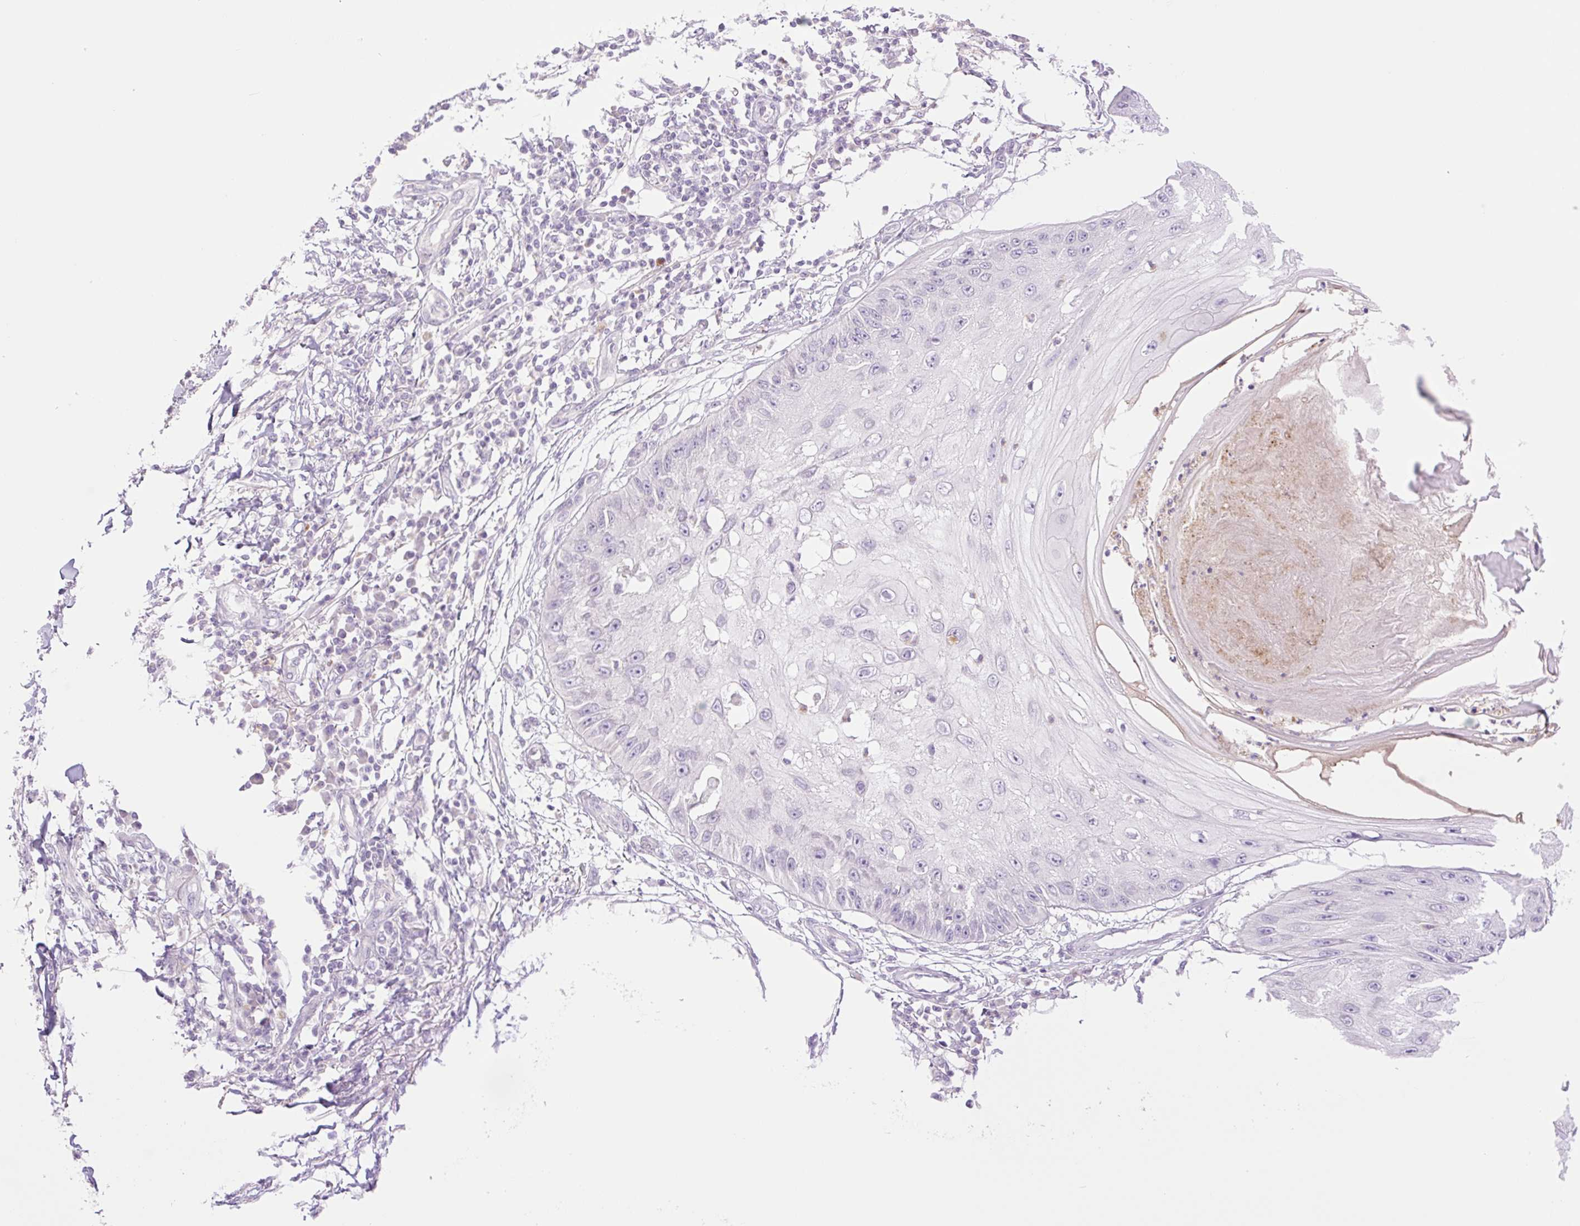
{"staining": {"intensity": "negative", "quantity": "none", "location": "none"}, "tissue": "skin cancer", "cell_type": "Tumor cells", "image_type": "cancer", "snomed": [{"axis": "morphology", "description": "Squamous cell carcinoma, NOS"}, {"axis": "topography", "description": "Skin"}], "caption": "There is no significant expression in tumor cells of squamous cell carcinoma (skin).", "gene": "TBX15", "patient": {"sex": "male", "age": 70}}